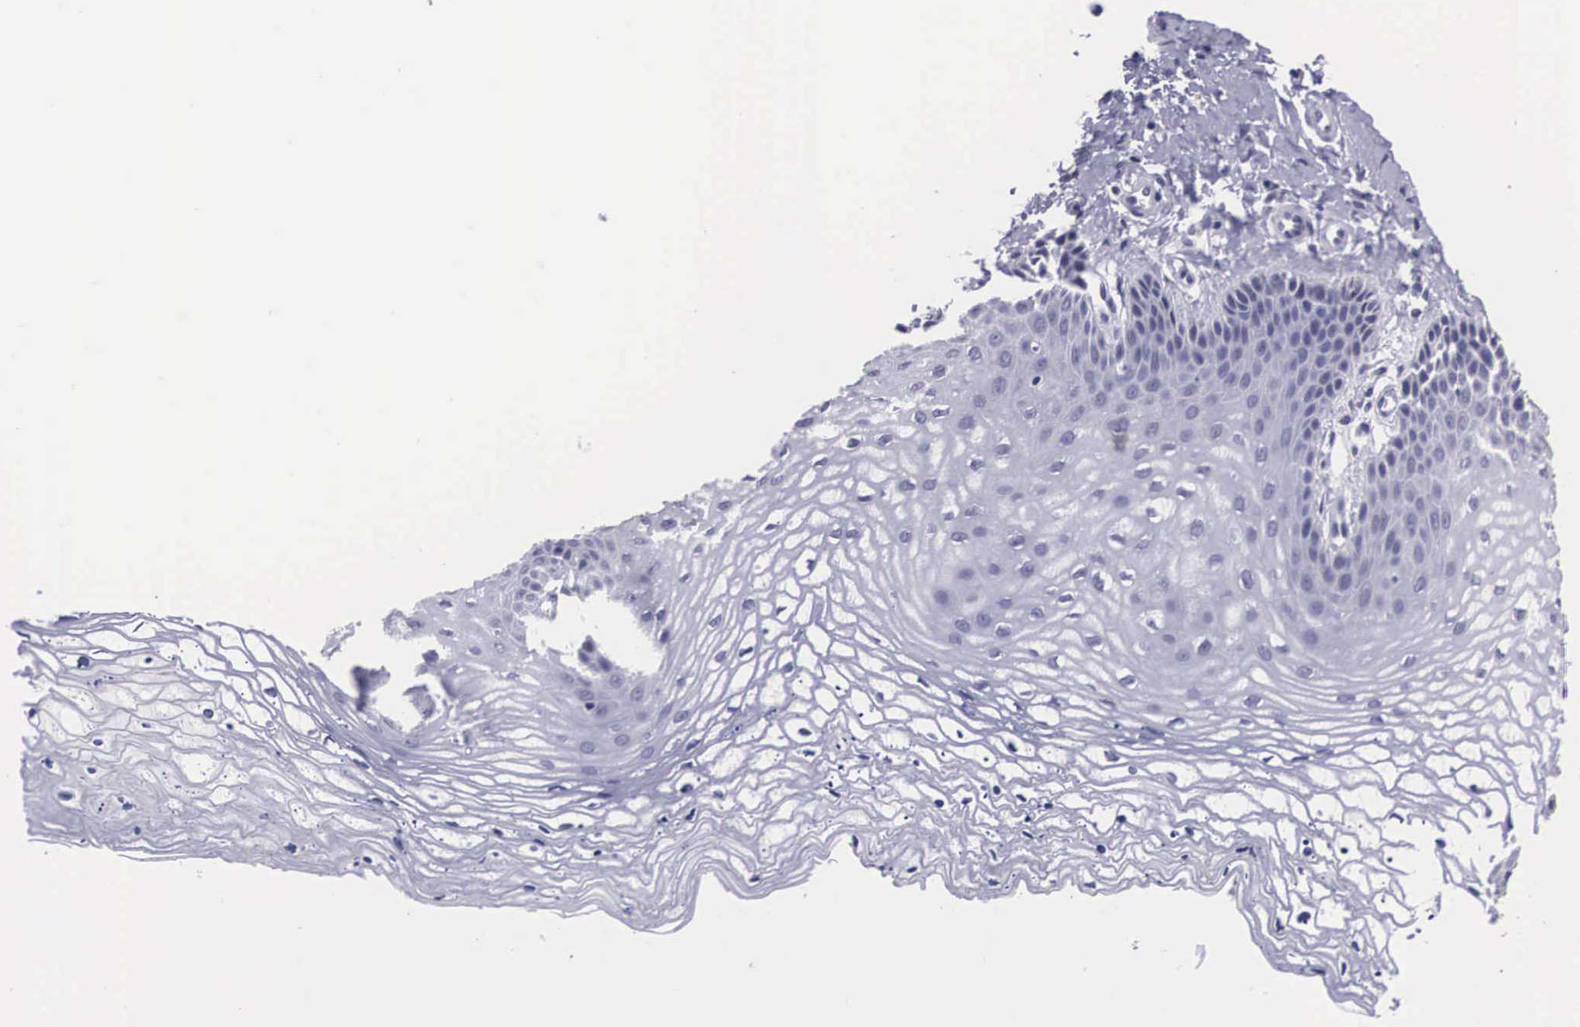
{"staining": {"intensity": "negative", "quantity": "none", "location": "none"}, "tissue": "vagina", "cell_type": "Squamous epithelial cells", "image_type": "normal", "snomed": [{"axis": "morphology", "description": "Normal tissue, NOS"}, {"axis": "topography", "description": "Vagina"}], "caption": "Histopathology image shows no significant protein expression in squamous epithelial cells of benign vagina.", "gene": "C22orf31", "patient": {"sex": "female", "age": 68}}